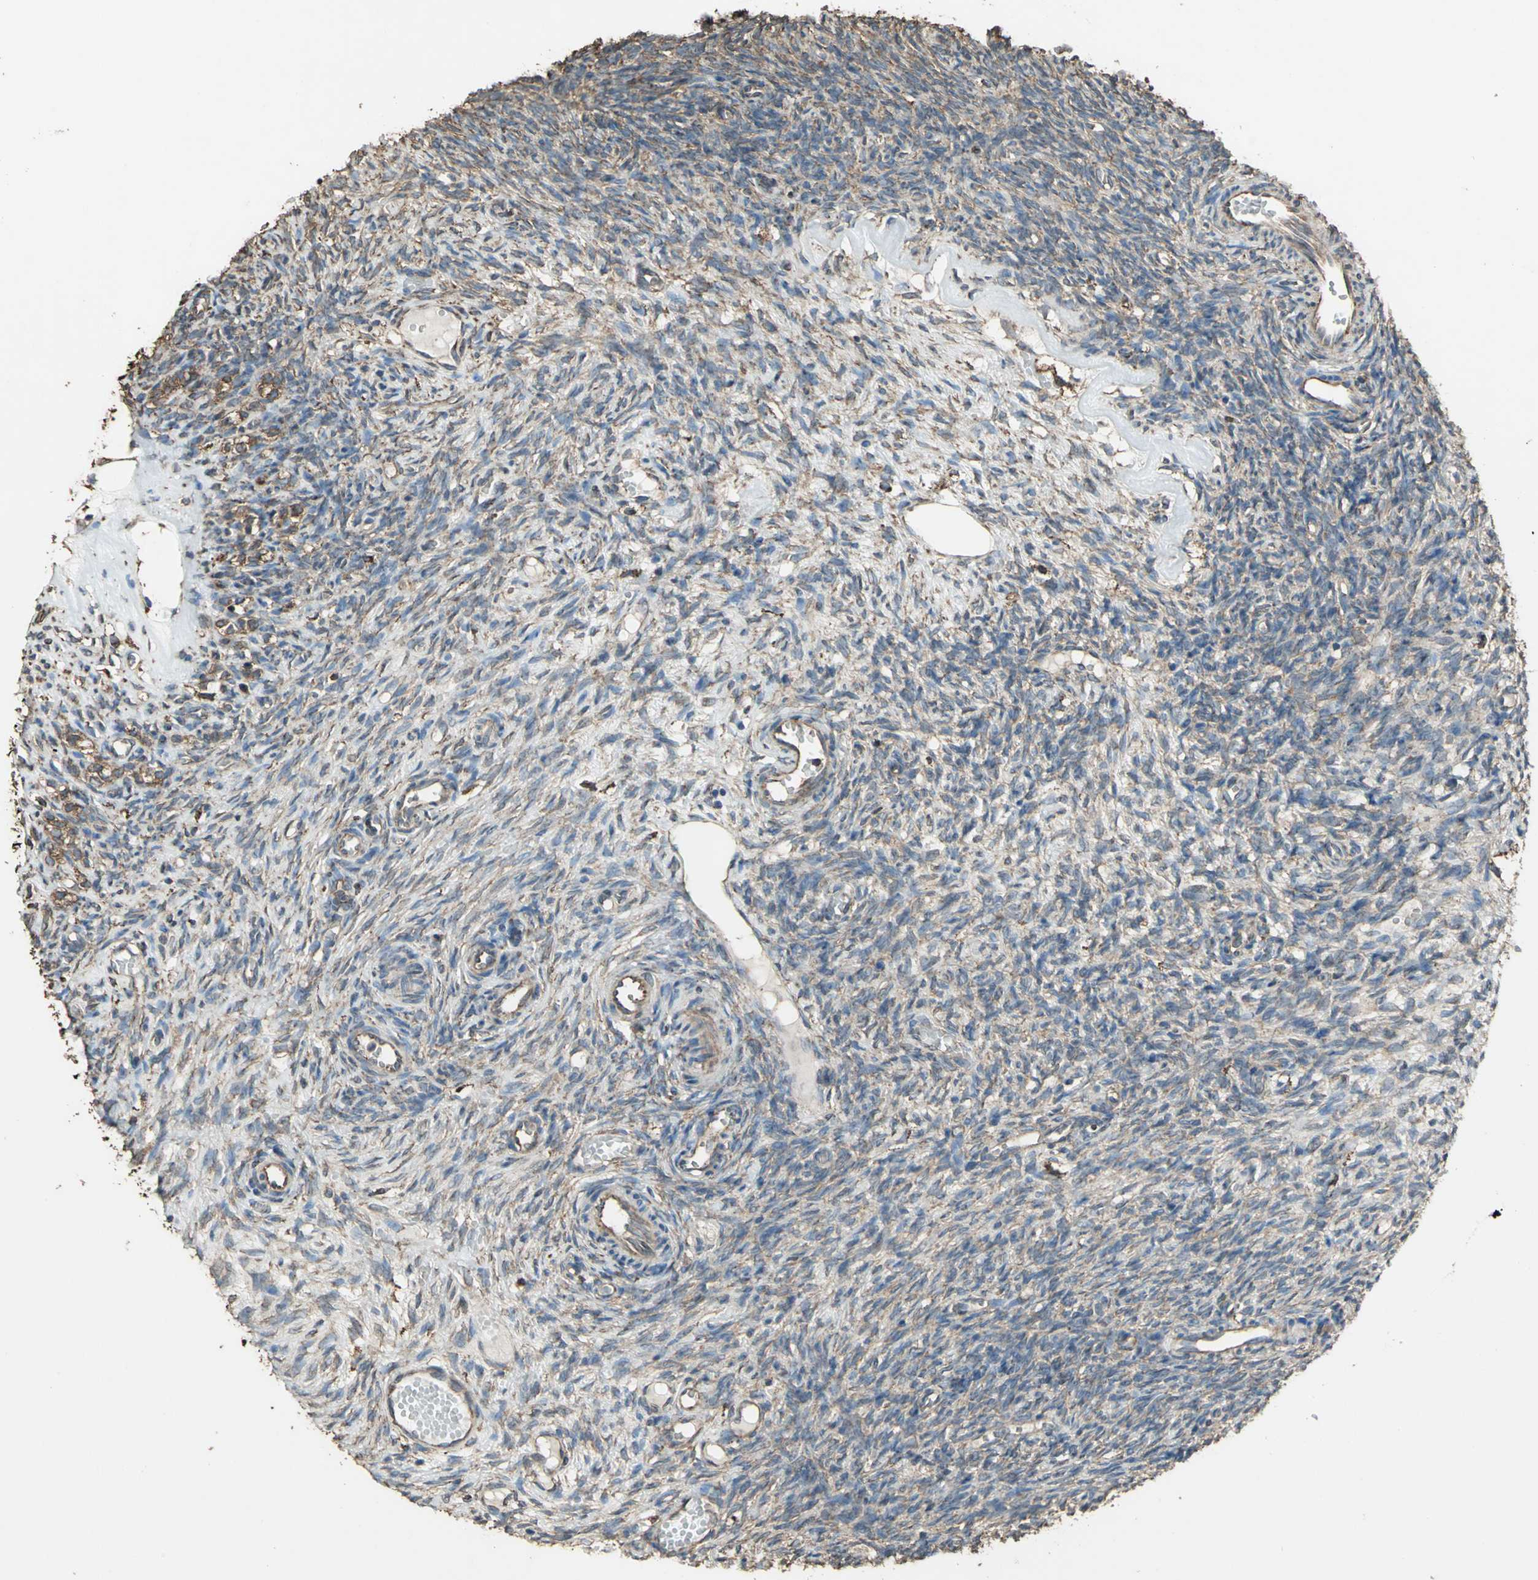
{"staining": {"intensity": "moderate", "quantity": ">75%", "location": "cytoplasmic/membranous"}, "tissue": "ovary", "cell_type": "Ovarian stroma cells", "image_type": "normal", "snomed": [{"axis": "morphology", "description": "Normal tissue, NOS"}, {"axis": "topography", "description": "Ovary"}], "caption": "Moderate cytoplasmic/membranous positivity for a protein is present in about >75% of ovarian stroma cells of benign ovary using immunohistochemistry (IHC).", "gene": "GPANK1", "patient": {"sex": "female", "age": 35}}